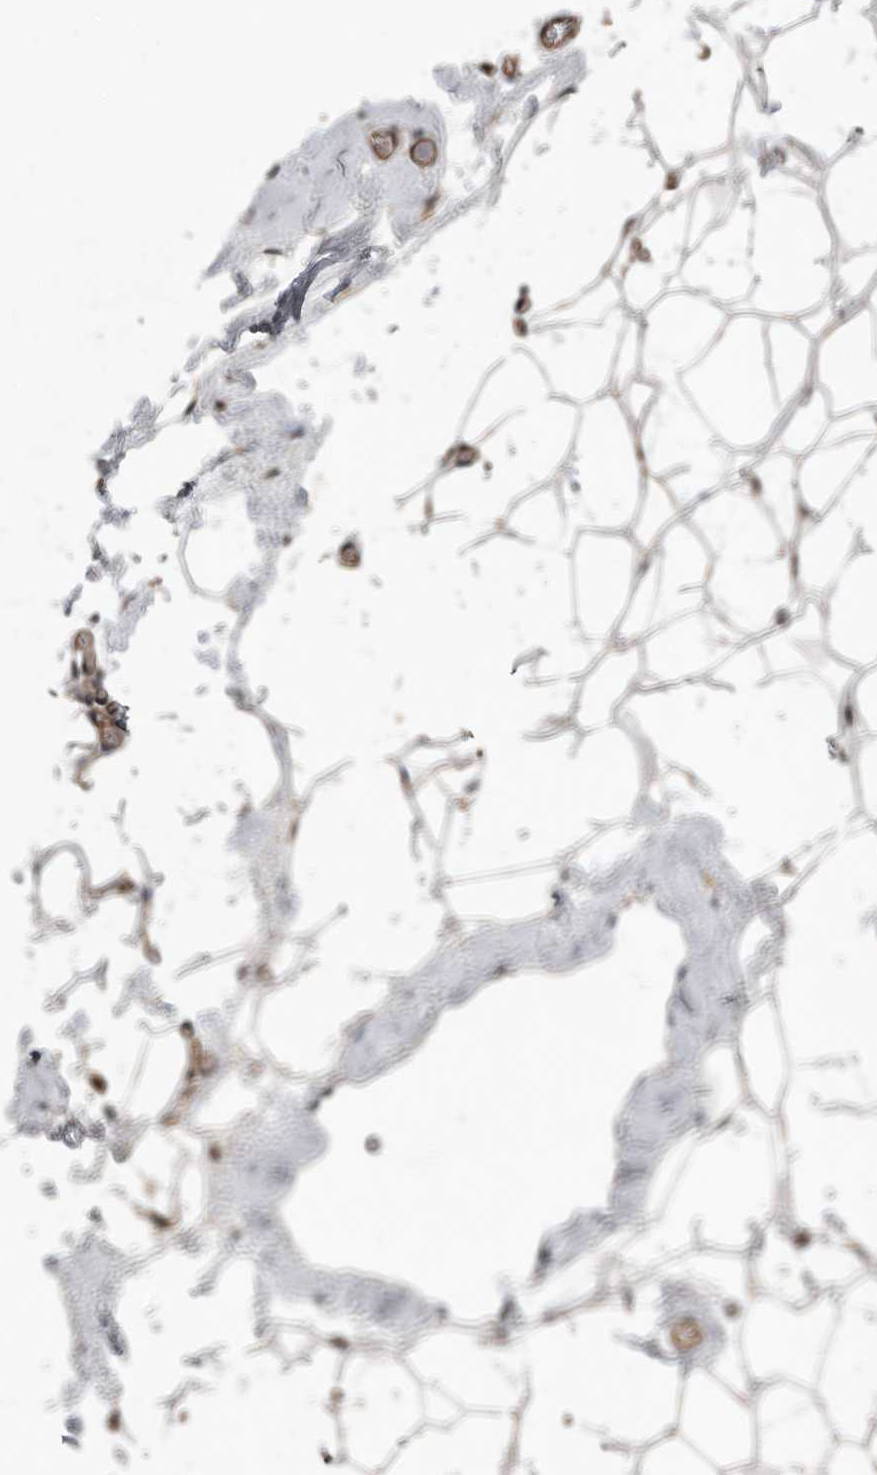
{"staining": {"intensity": "moderate", "quantity": ">75%", "location": "nuclear"}, "tissue": "adipose tissue", "cell_type": "Adipocytes", "image_type": "normal", "snomed": [{"axis": "morphology", "description": "Normal tissue, NOS"}, {"axis": "morphology", "description": "Fibrosis, NOS"}, {"axis": "topography", "description": "Breast"}, {"axis": "topography", "description": "Adipose tissue"}], "caption": "Adipose tissue stained for a protein shows moderate nuclear positivity in adipocytes. The protein is stained brown, and the nuclei are stained in blue (DAB (3,3'-diaminobenzidine) IHC with brightfield microscopy, high magnification).", "gene": "YOD1", "patient": {"sex": "female", "age": 39}}